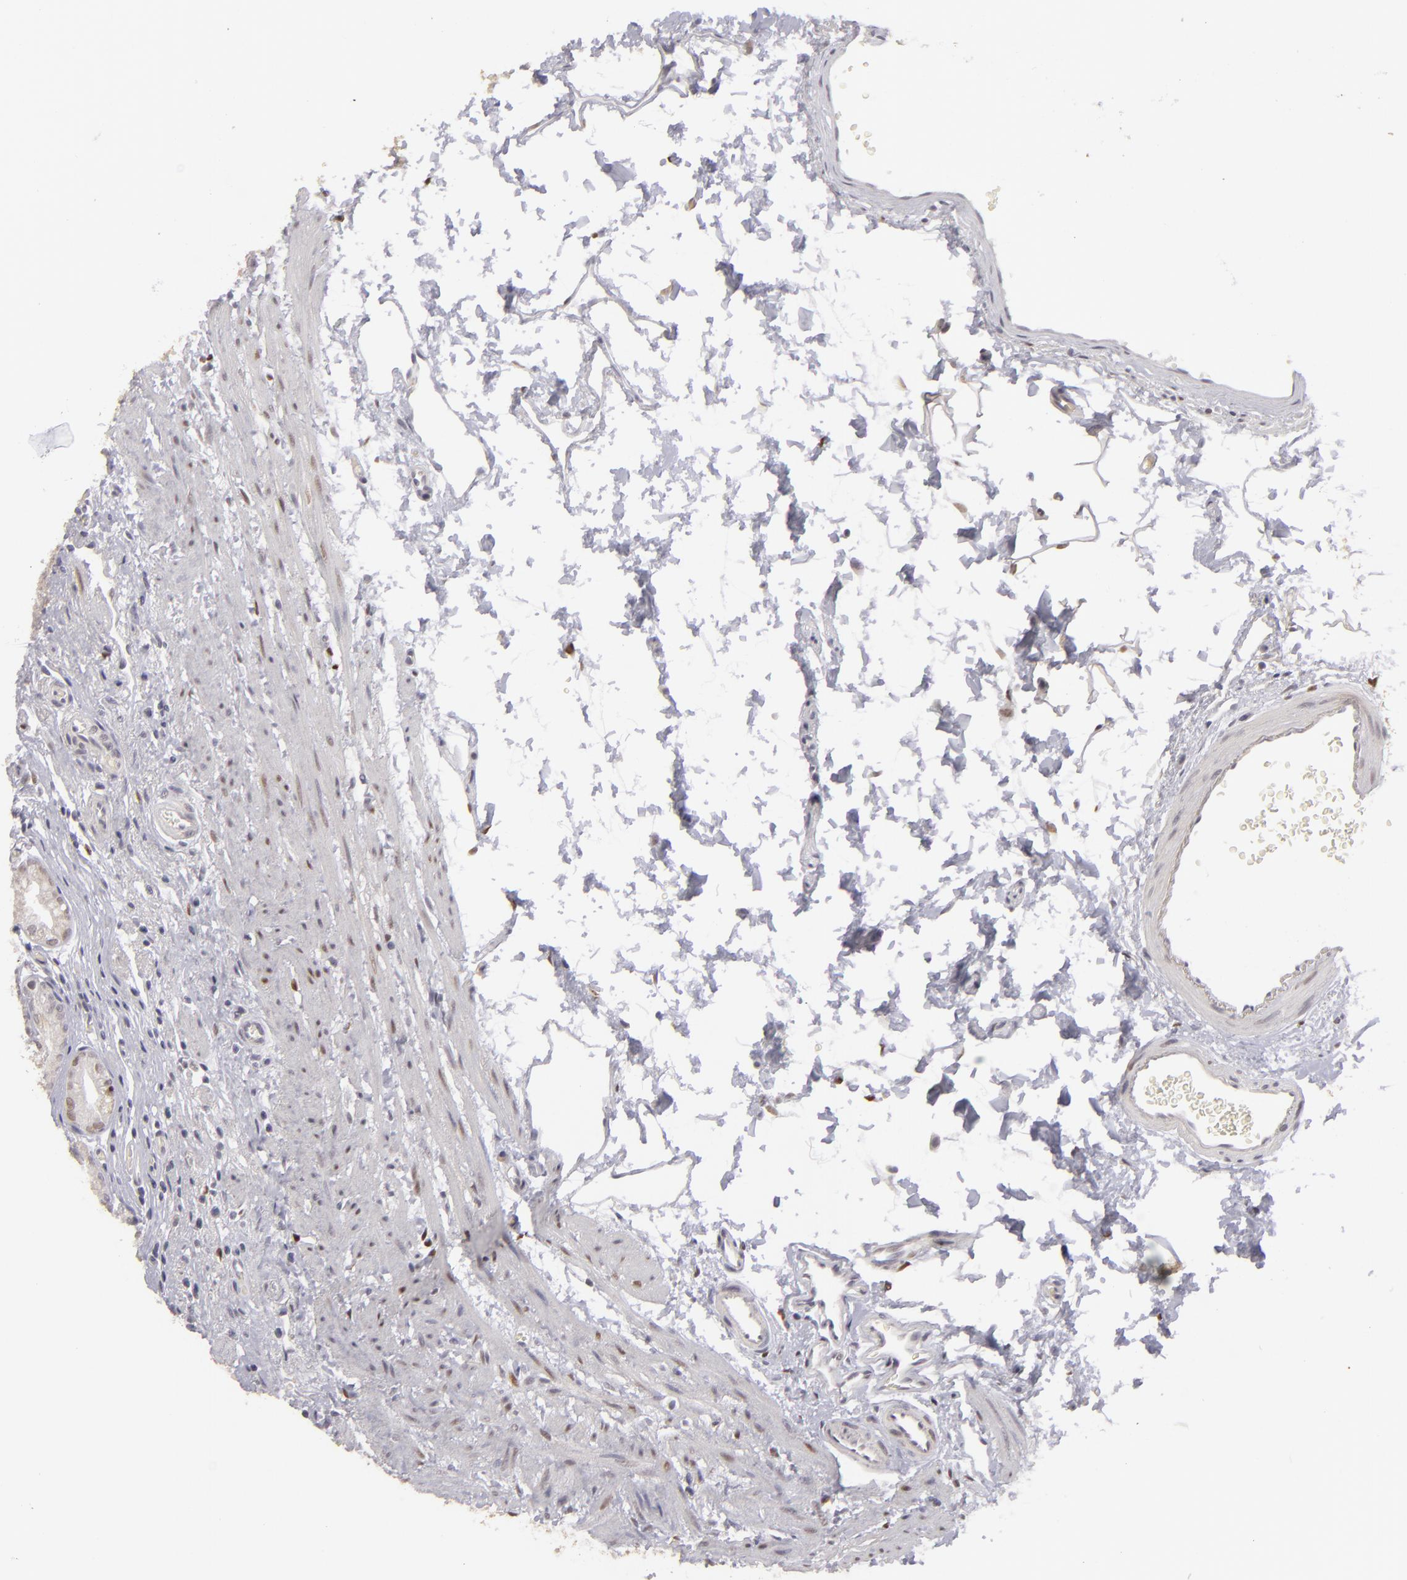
{"staining": {"intensity": "weak", "quantity": "<25%", "location": "nuclear"}, "tissue": "stomach", "cell_type": "Glandular cells", "image_type": "normal", "snomed": [{"axis": "morphology", "description": "Normal tissue, NOS"}, {"axis": "morphology", "description": "Inflammation, NOS"}, {"axis": "topography", "description": "Stomach, lower"}], "caption": "Protein analysis of normal stomach exhibits no significant positivity in glandular cells. (DAB immunohistochemistry (IHC), high magnification).", "gene": "SIX1", "patient": {"sex": "male", "age": 59}}